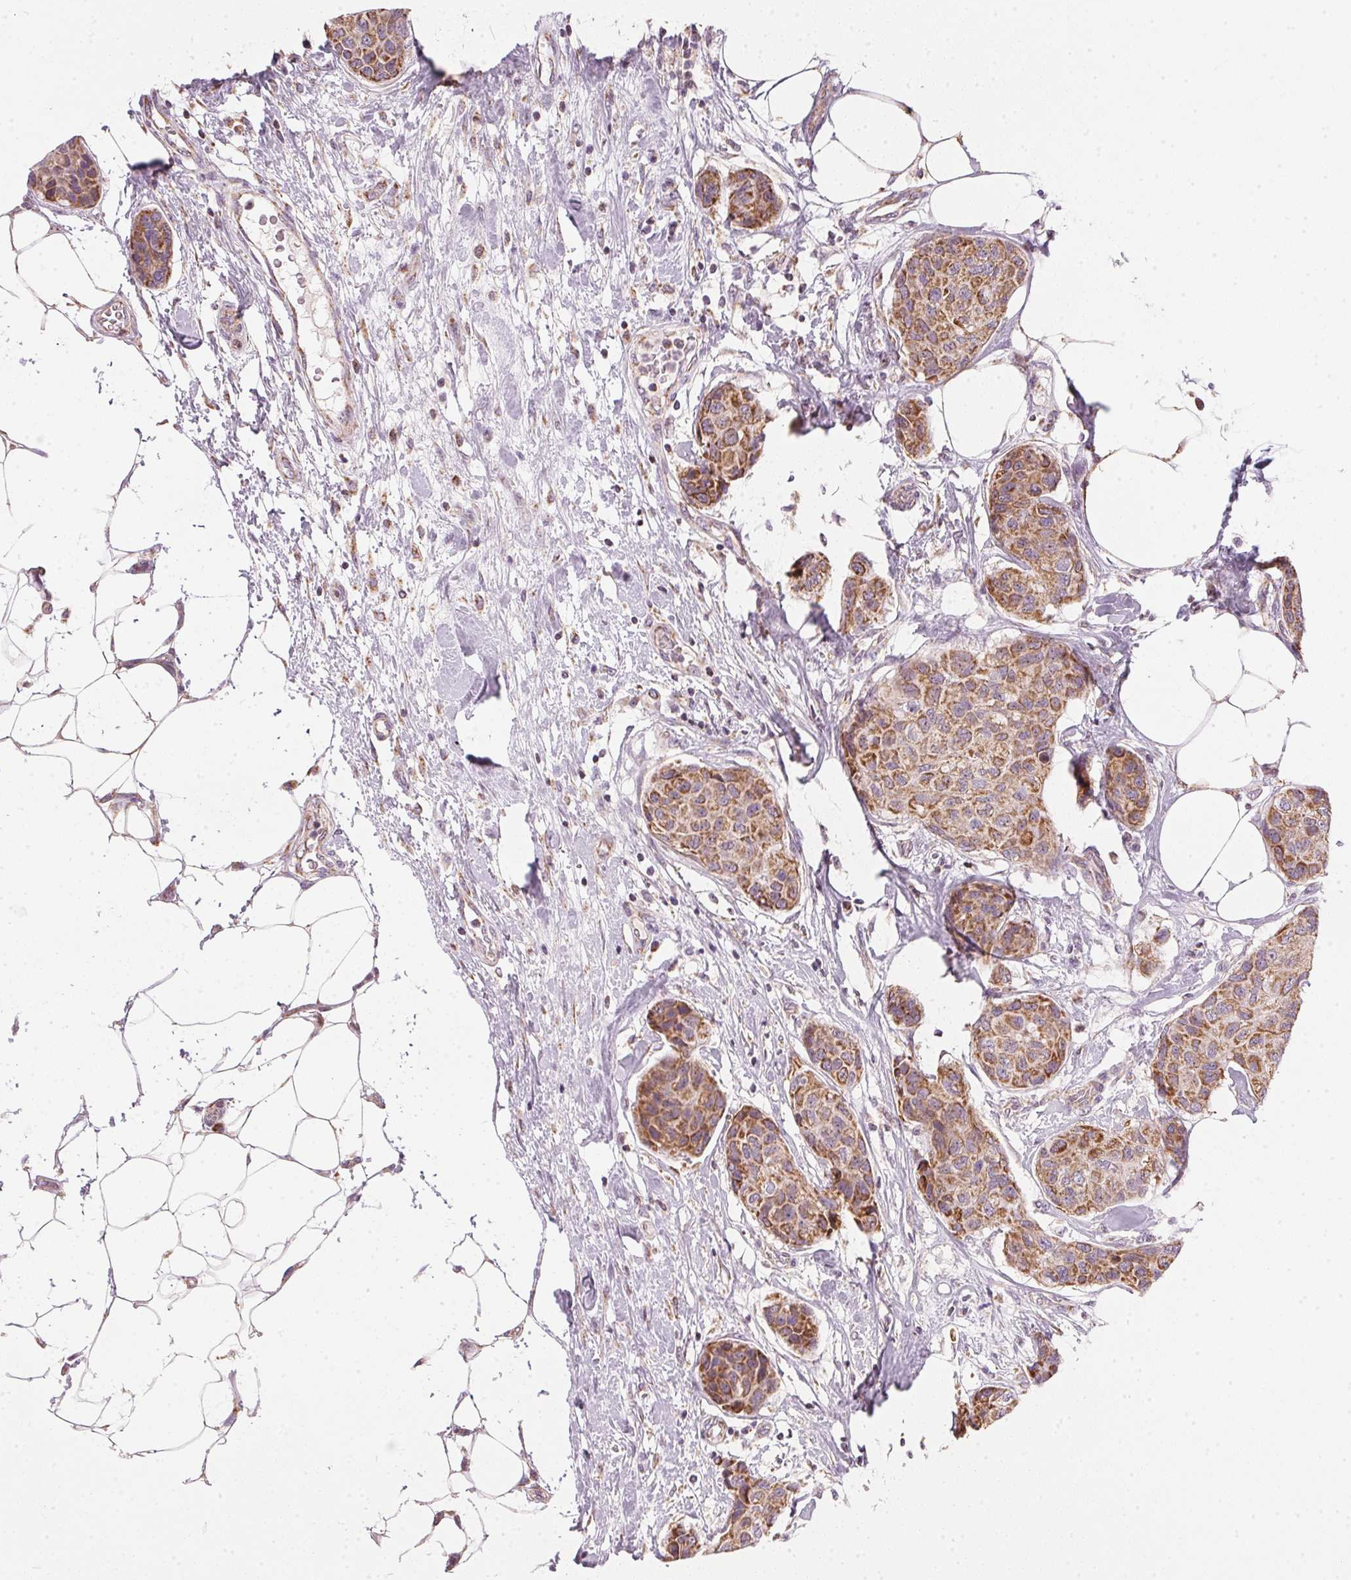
{"staining": {"intensity": "moderate", "quantity": ">75%", "location": "cytoplasmic/membranous"}, "tissue": "breast cancer", "cell_type": "Tumor cells", "image_type": "cancer", "snomed": [{"axis": "morphology", "description": "Duct carcinoma"}, {"axis": "topography", "description": "Breast"}], "caption": "IHC of human breast cancer exhibits medium levels of moderate cytoplasmic/membranous positivity in approximately >75% of tumor cells. (IHC, brightfield microscopy, high magnification).", "gene": "COQ7", "patient": {"sex": "female", "age": 80}}